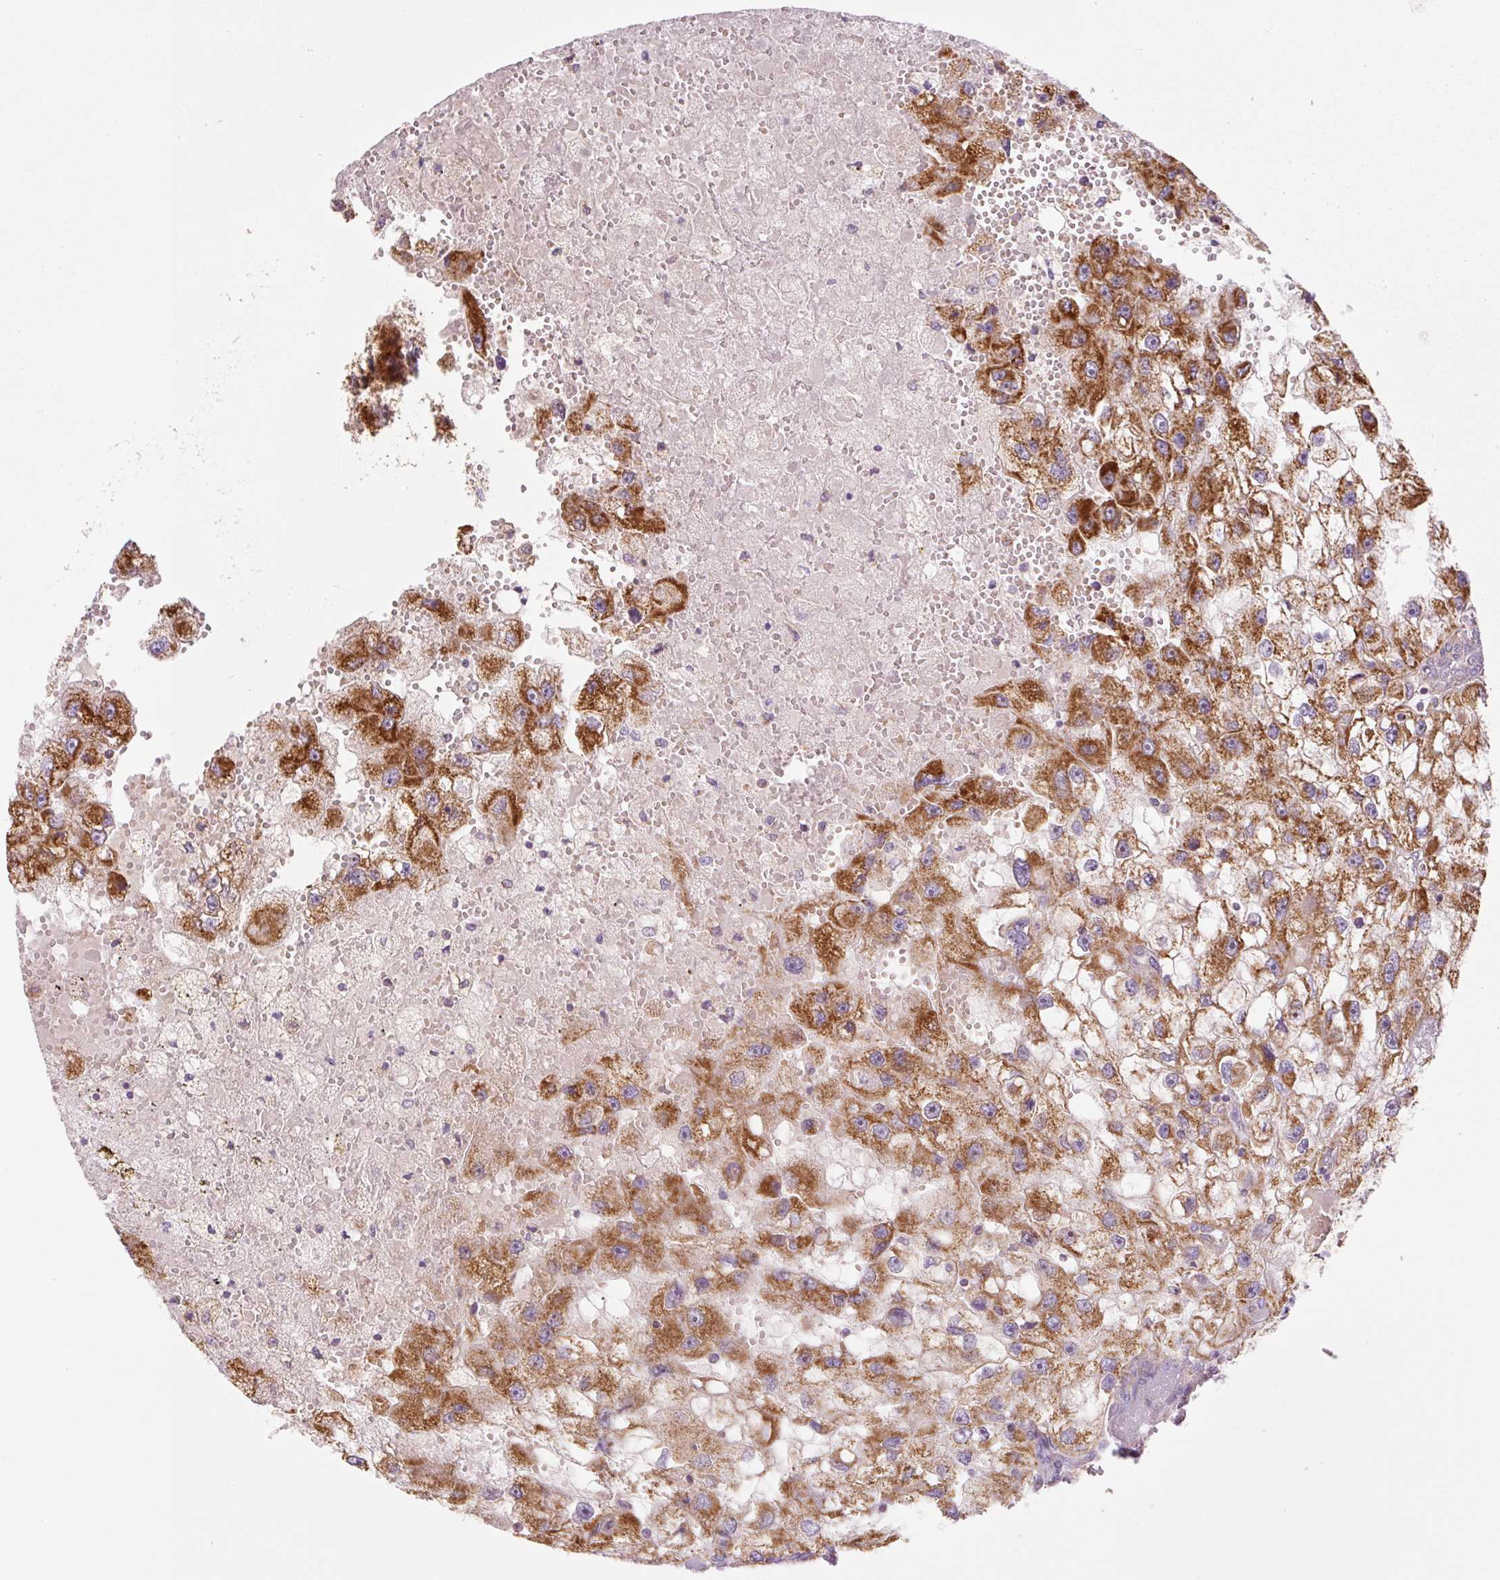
{"staining": {"intensity": "strong", "quantity": ">75%", "location": "cytoplasmic/membranous"}, "tissue": "renal cancer", "cell_type": "Tumor cells", "image_type": "cancer", "snomed": [{"axis": "morphology", "description": "Adenocarcinoma, NOS"}, {"axis": "topography", "description": "Kidney"}], "caption": "Brown immunohistochemical staining in renal adenocarcinoma shows strong cytoplasmic/membranous expression in about >75% of tumor cells.", "gene": "GOSR2", "patient": {"sex": "male", "age": 63}}